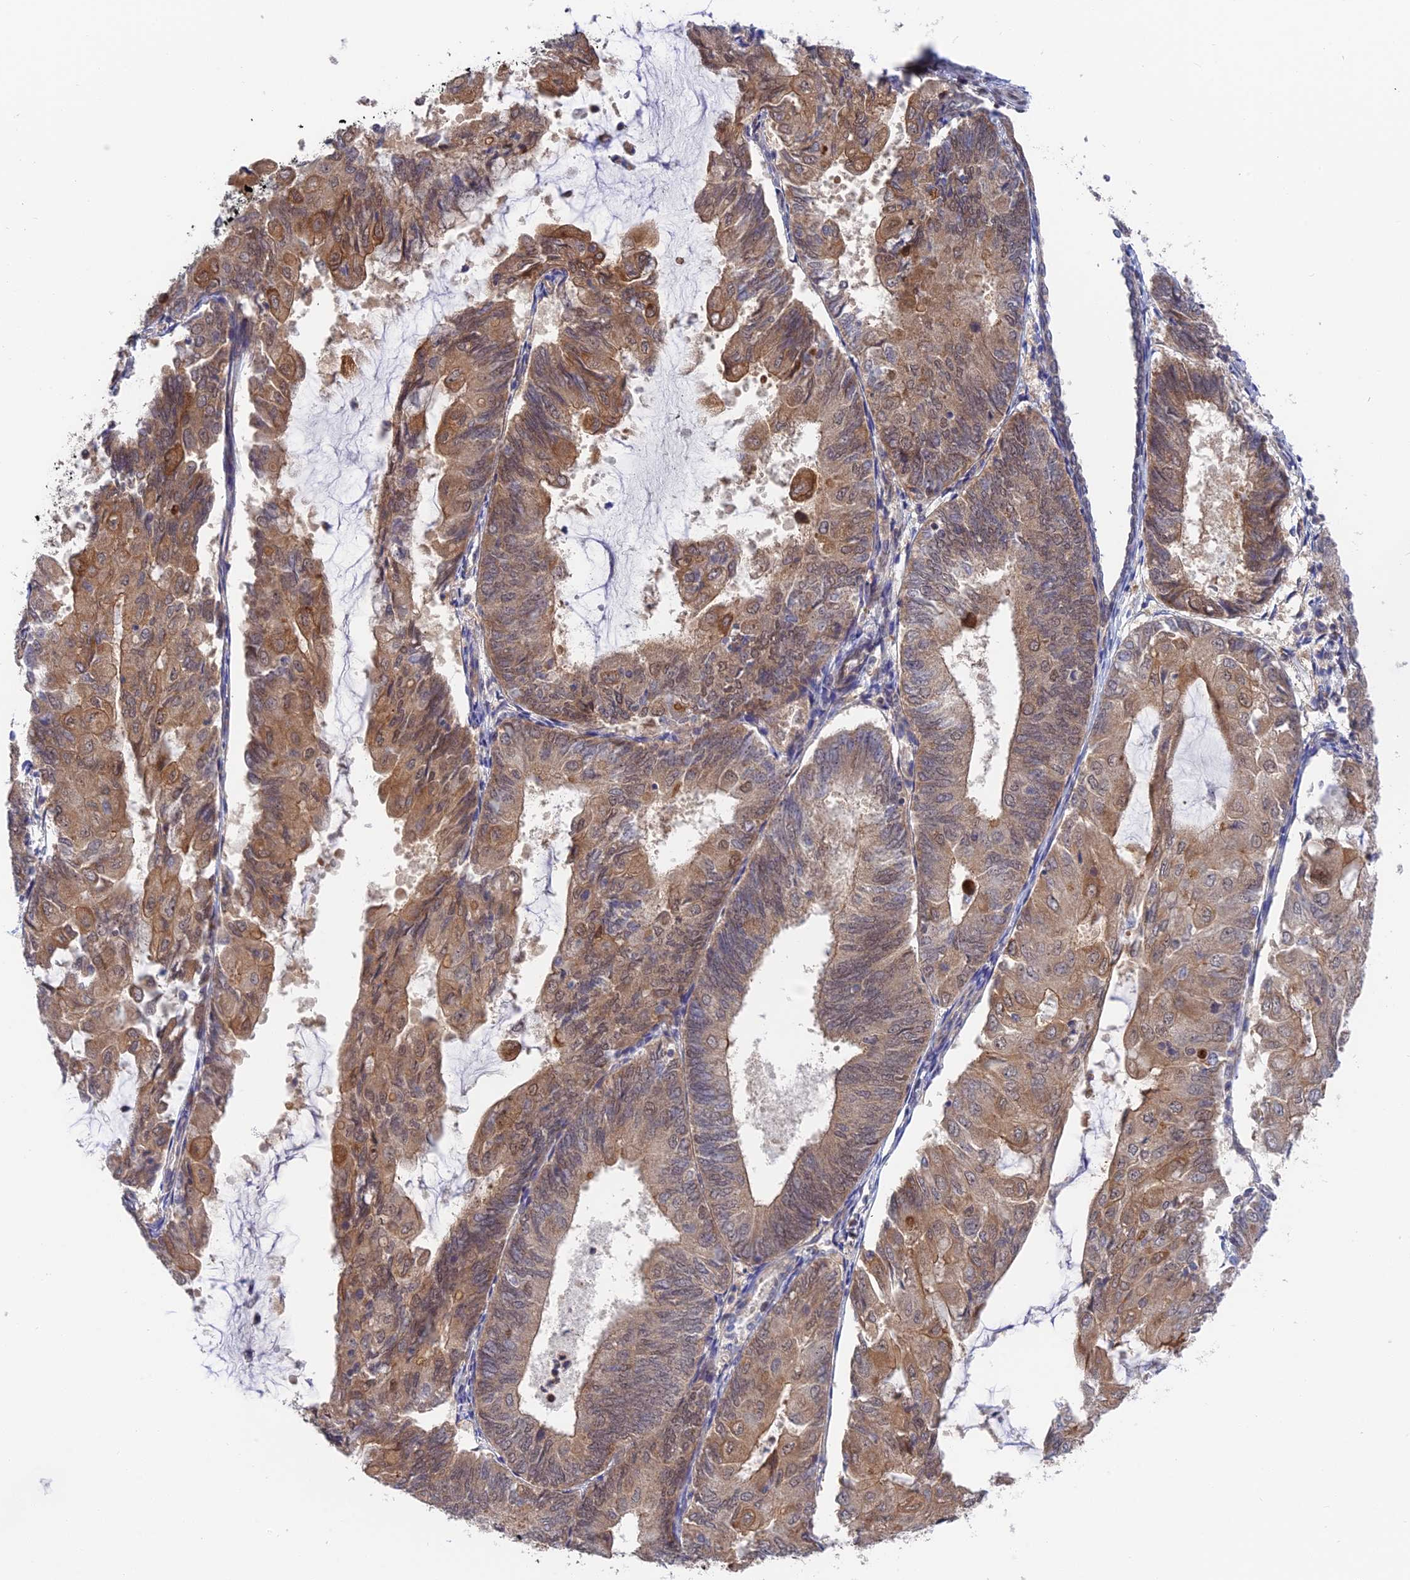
{"staining": {"intensity": "moderate", "quantity": ">75%", "location": "cytoplasmic/membranous,nuclear"}, "tissue": "endometrial cancer", "cell_type": "Tumor cells", "image_type": "cancer", "snomed": [{"axis": "morphology", "description": "Adenocarcinoma, NOS"}, {"axis": "topography", "description": "Endometrium"}], "caption": "This is a histology image of immunohistochemistry staining of endometrial cancer, which shows moderate positivity in the cytoplasmic/membranous and nuclear of tumor cells.", "gene": "TCEA1", "patient": {"sex": "female", "age": 81}}